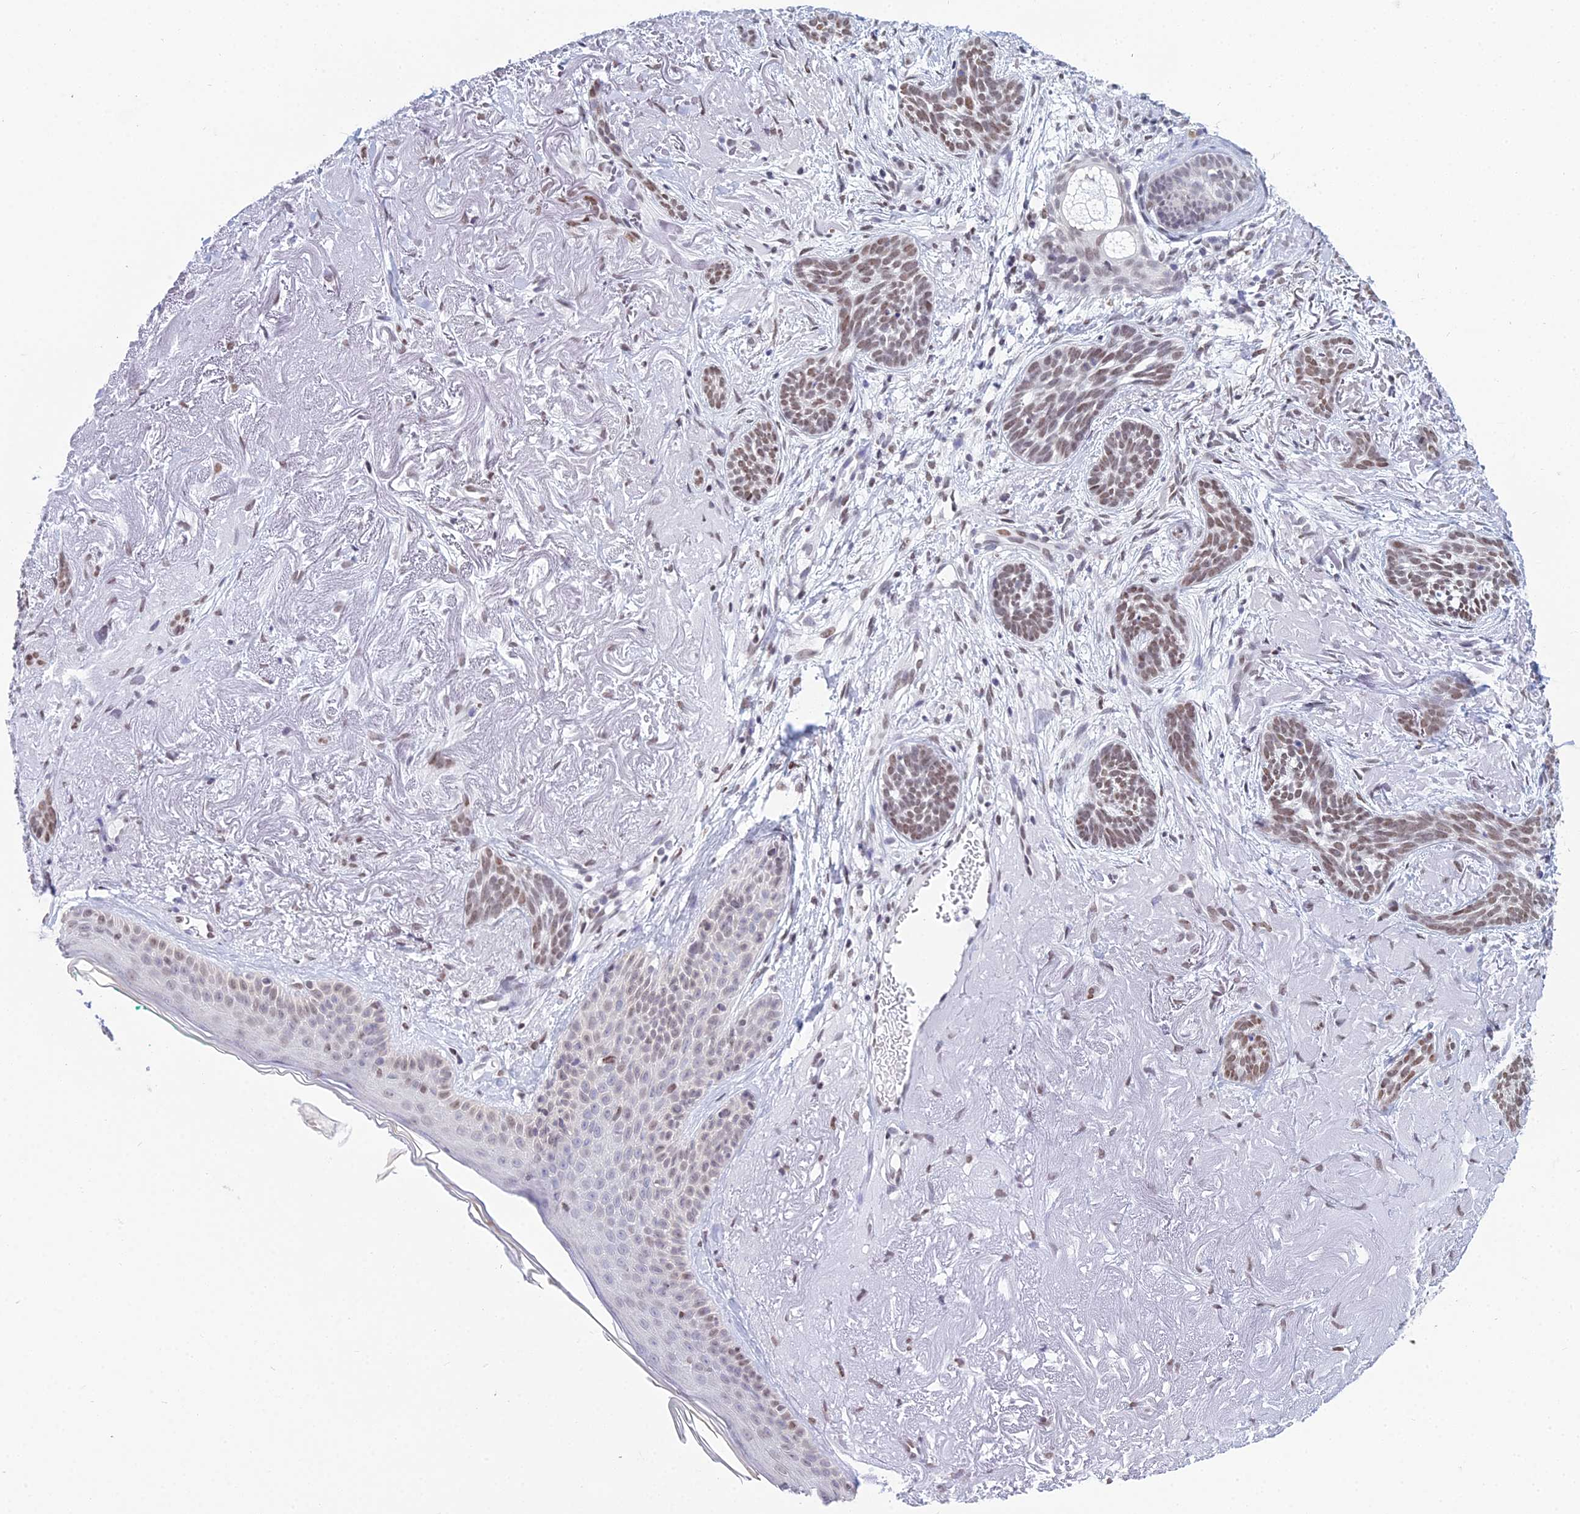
{"staining": {"intensity": "moderate", "quantity": ">75%", "location": "nuclear"}, "tissue": "skin cancer", "cell_type": "Tumor cells", "image_type": "cancer", "snomed": [{"axis": "morphology", "description": "Basal cell carcinoma"}, {"axis": "topography", "description": "Skin"}], "caption": "Human skin cancer (basal cell carcinoma) stained with a brown dye demonstrates moderate nuclear positive expression in approximately >75% of tumor cells.", "gene": "CDC26", "patient": {"sex": "male", "age": 71}}